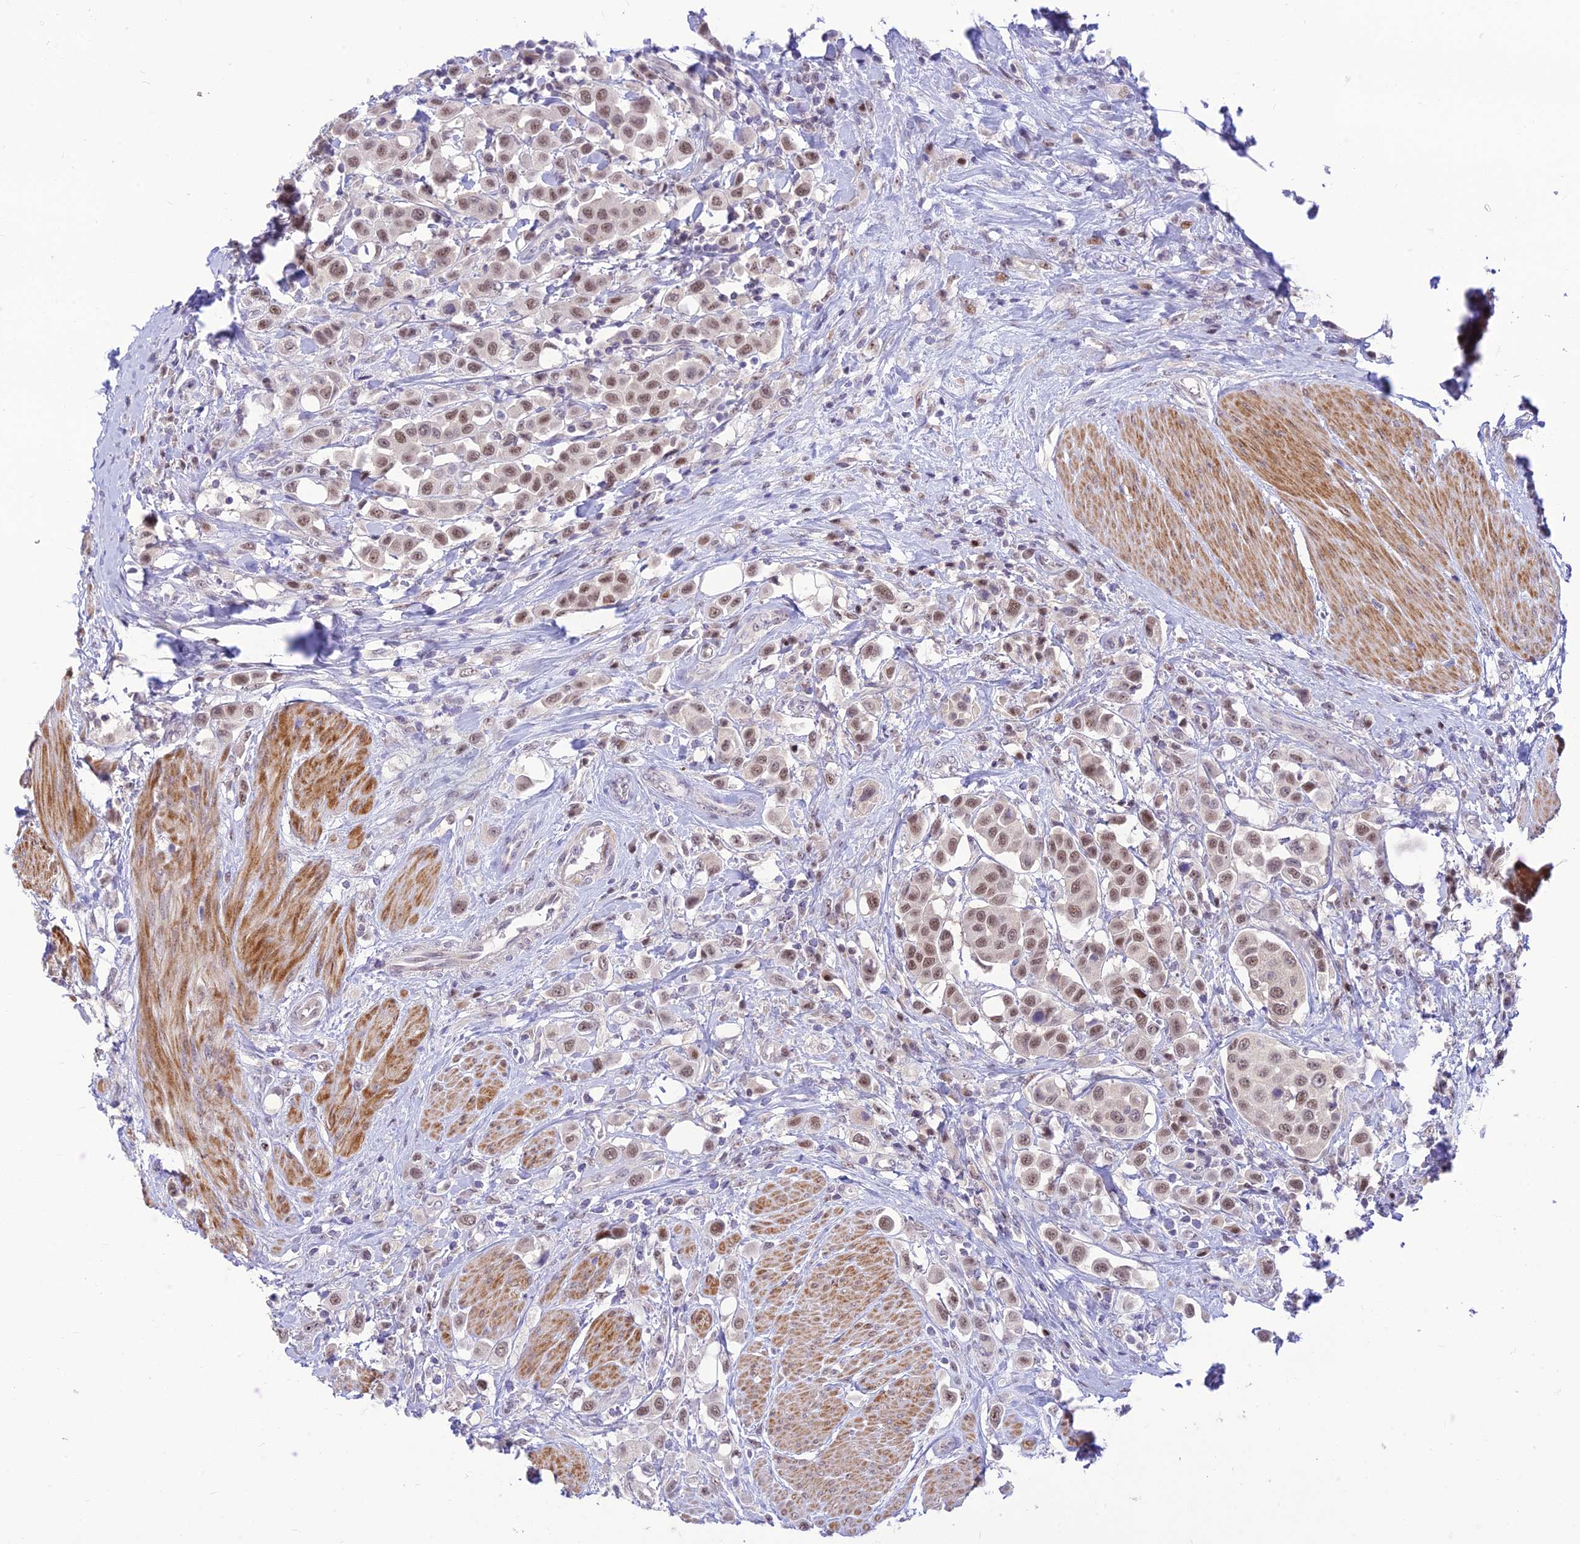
{"staining": {"intensity": "weak", "quantity": ">75%", "location": "nuclear"}, "tissue": "urothelial cancer", "cell_type": "Tumor cells", "image_type": "cancer", "snomed": [{"axis": "morphology", "description": "Urothelial carcinoma, High grade"}, {"axis": "topography", "description": "Urinary bladder"}], "caption": "Weak nuclear positivity for a protein is appreciated in about >75% of tumor cells of high-grade urothelial carcinoma using immunohistochemistry (IHC).", "gene": "ASPDH", "patient": {"sex": "male", "age": 50}}